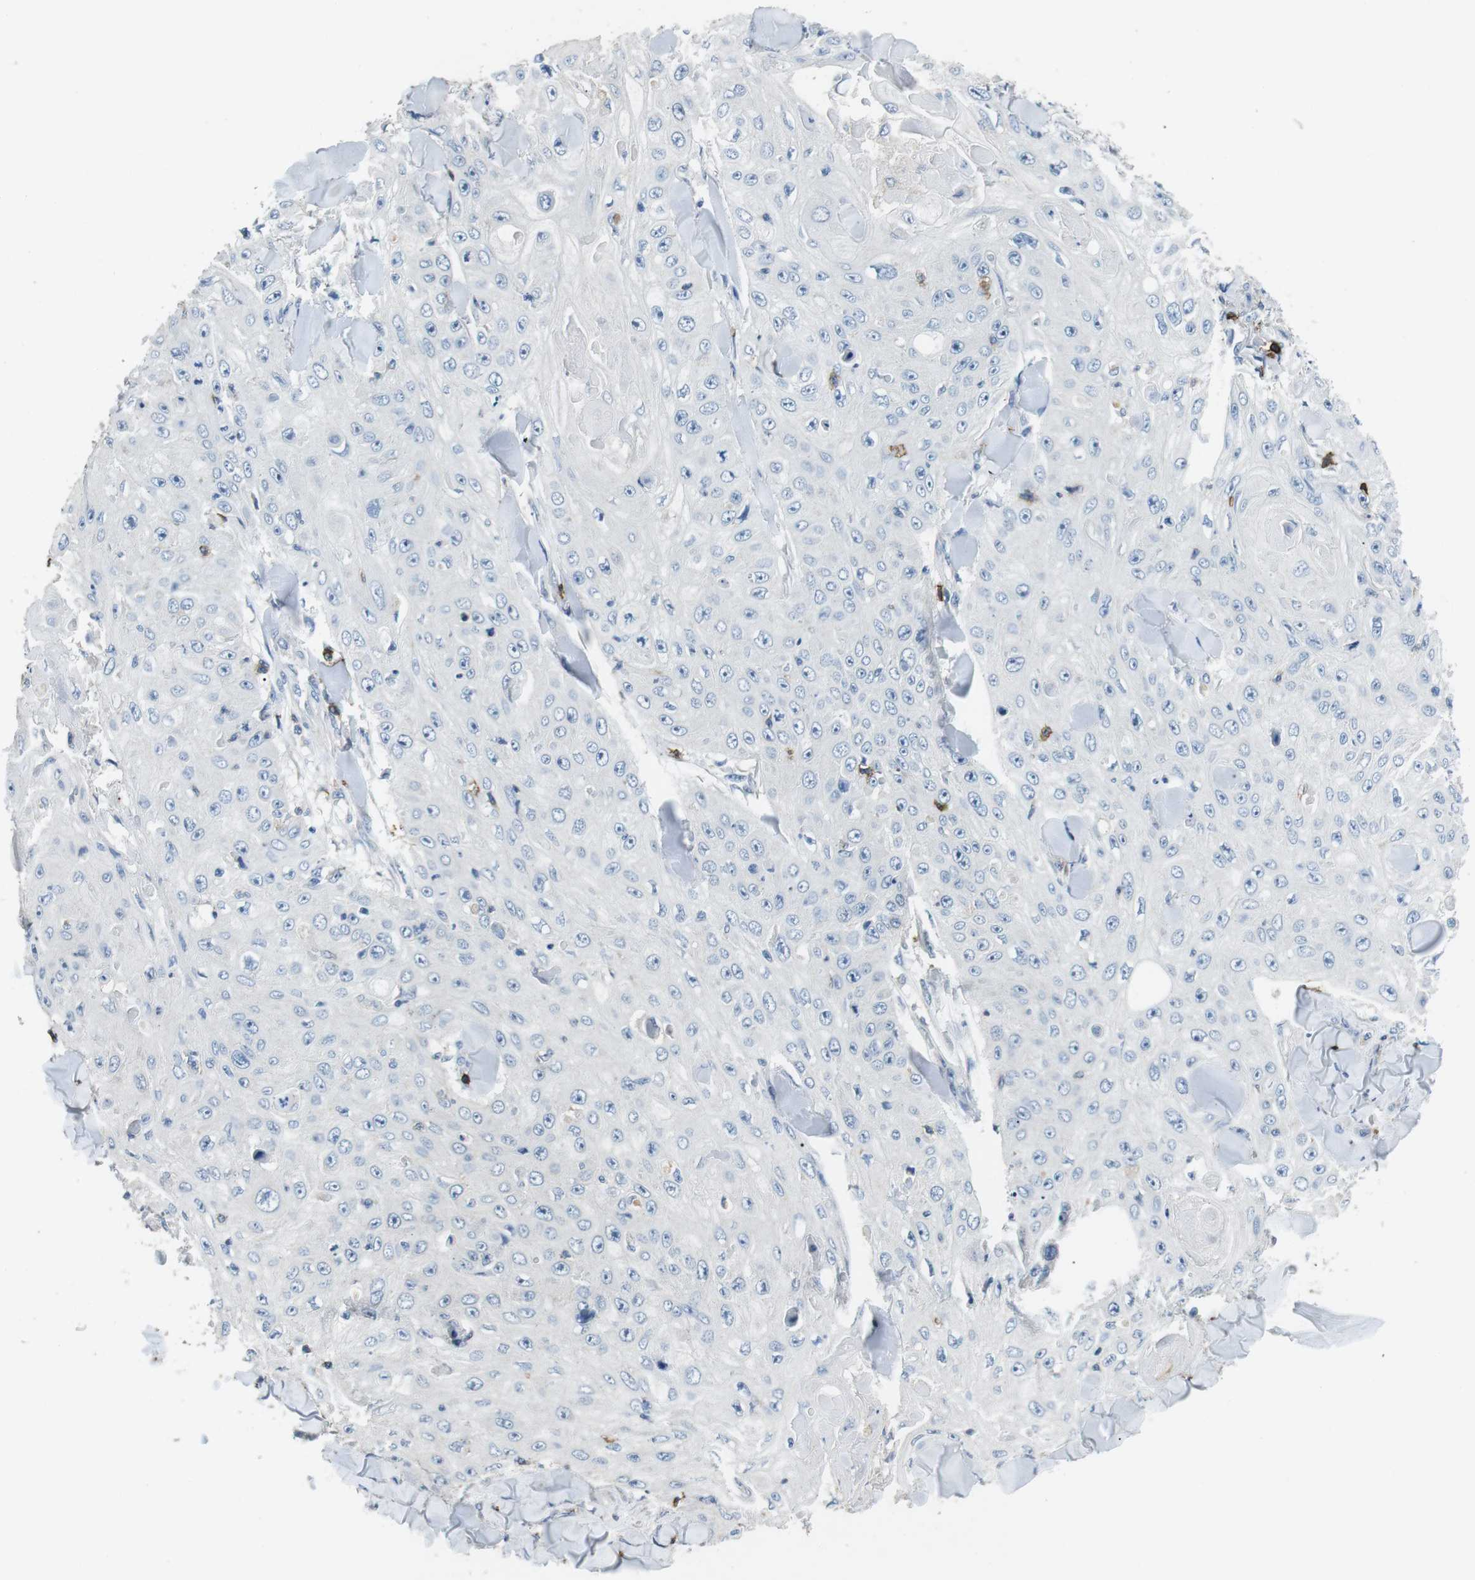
{"staining": {"intensity": "negative", "quantity": "none", "location": "none"}, "tissue": "skin cancer", "cell_type": "Tumor cells", "image_type": "cancer", "snomed": [{"axis": "morphology", "description": "Squamous cell carcinoma, NOS"}, {"axis": "topography", "description": "Skin"}], "caption": "Skin cancer stained for a protein using IHC displays no expression tumor cells.", "gene": "CD6", "patient": {"sex": "male", "age": 86}}